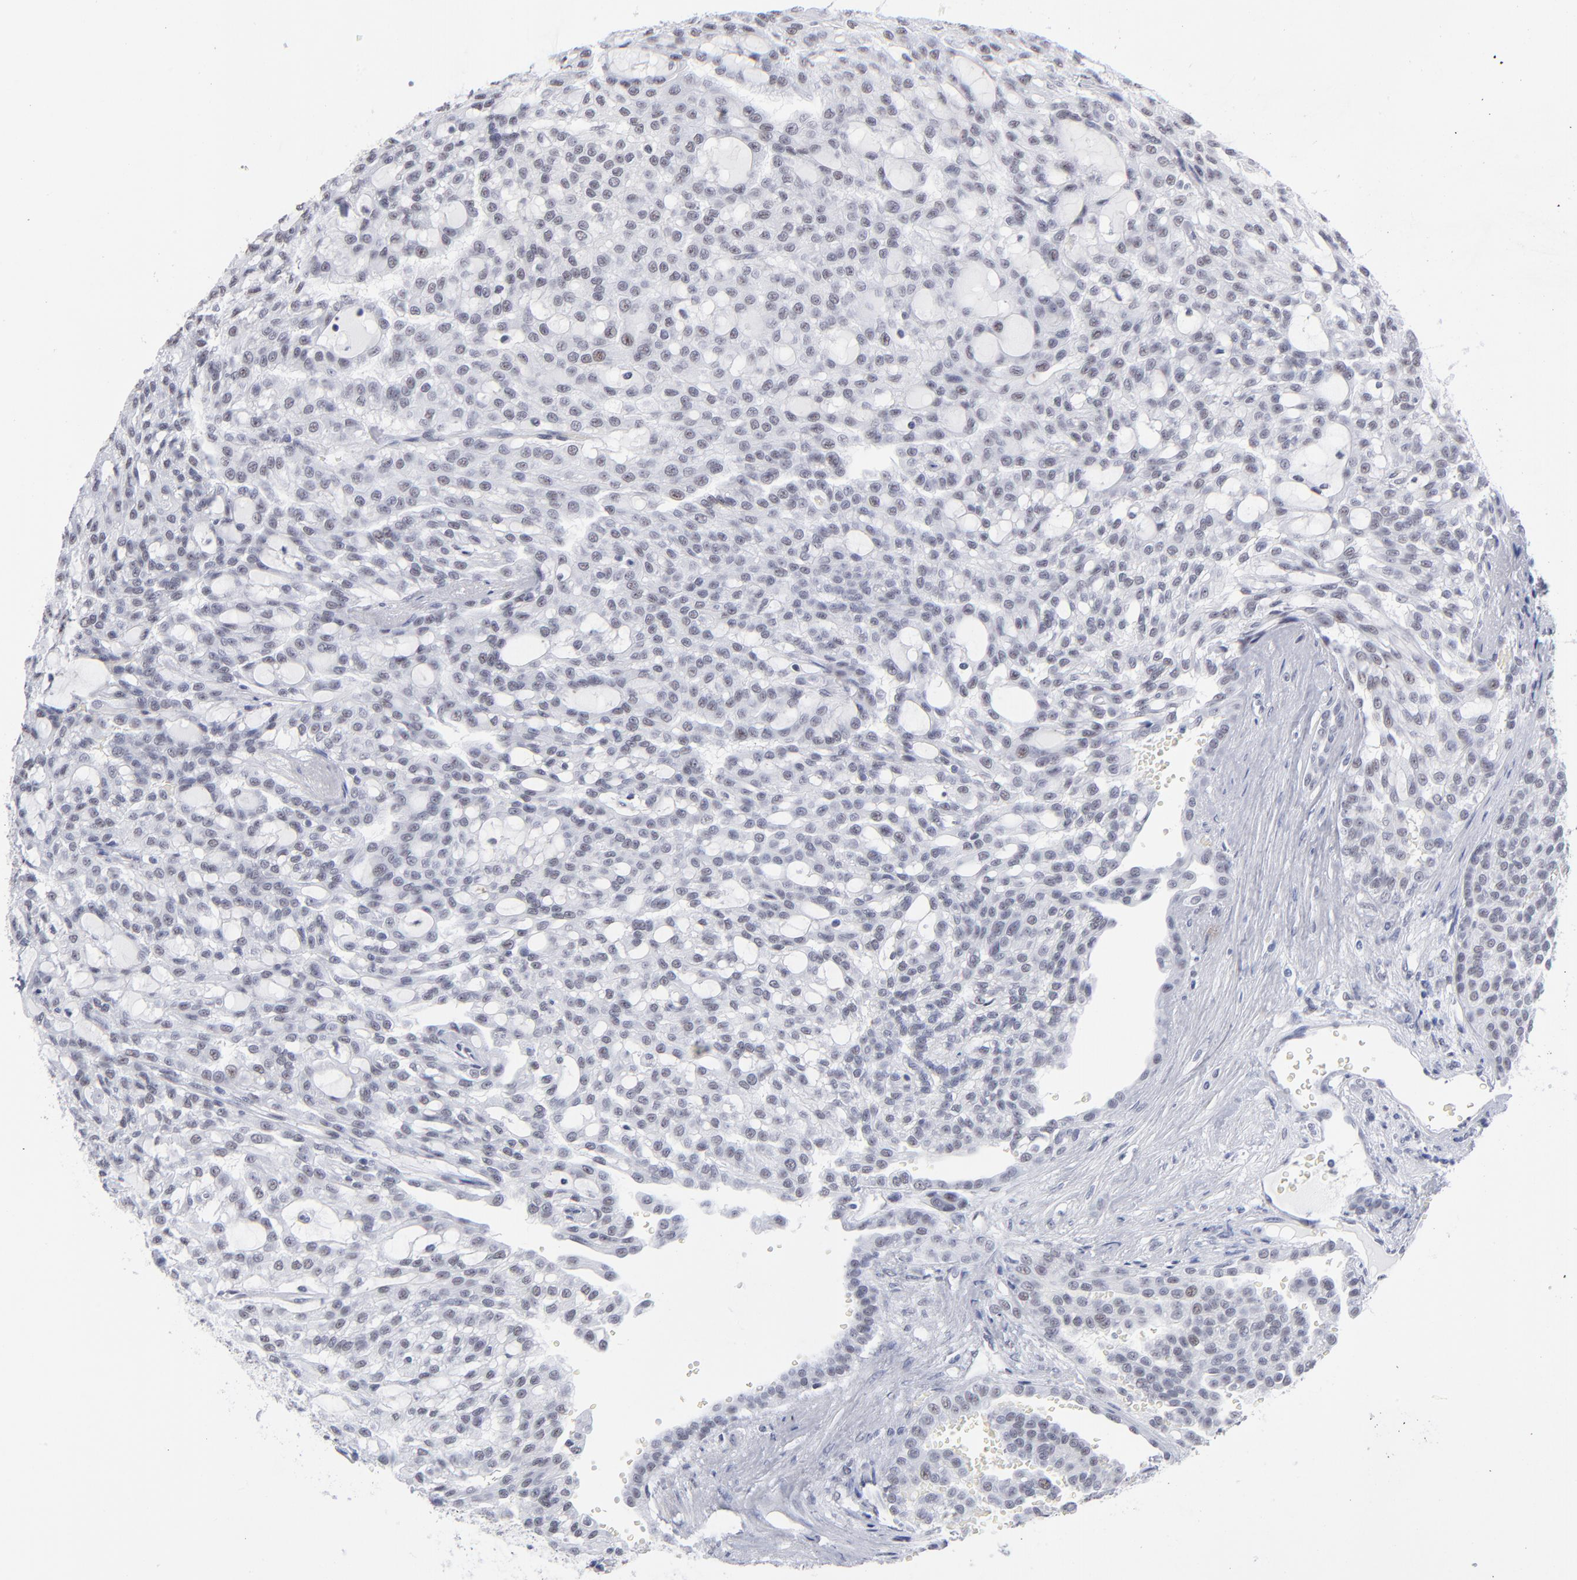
{"staining": {"intensity": "weak", "quantity": "<25%", "location": "nuclear"}, "tissue": "renal cancer", "cell_type": "Tumor cells", "image_type": "cancer", "snomed": [{"axis": "morphology", "description": "Adenocarcinoma, NOS"}, {"axis": "topography", "description": "Kidney"}], "caption": "High power microscopy image of an immunohistochemistry (IHC) micrograph of adenocarcinoma (renal), revealing no significant positivity in tumor cells. The staining is performed using DAB brown chromogen with nuclei counter-stained in using hematoxylin.", "gene": "SNRPB", "patient": {"sex": "male", "age": 63}}